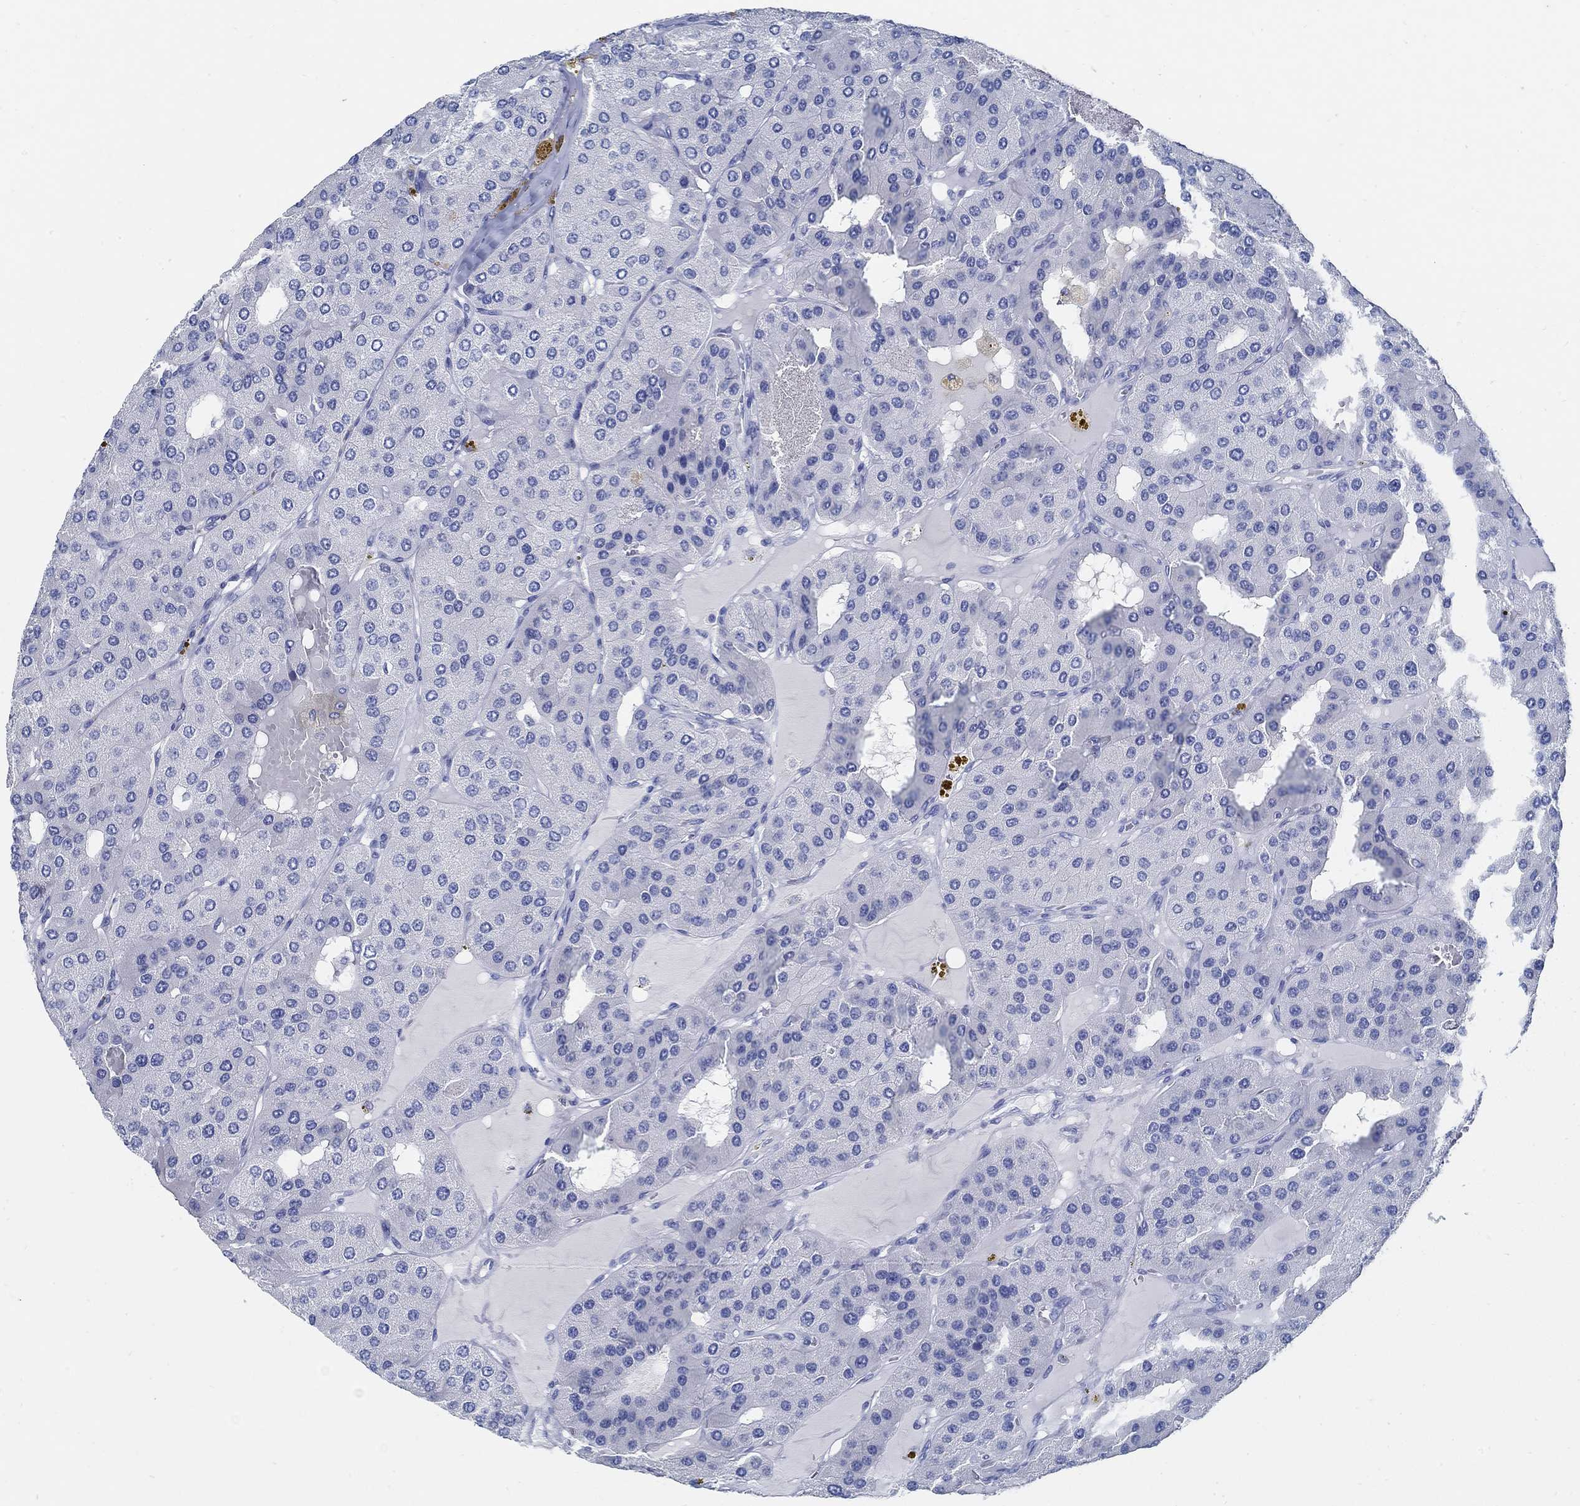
{"staining": {"intensity": "negative", "quantity": "none", "location": "none"}, "tissue": "parathyroid gland", "cell_type": "Glandular cells", "image_type": "normal", "snomed": [{"axis": "morphology", "description": "Normal tissue, NOS"}, {"axis": "morphology", "description": "Adenoma, NOS"}, {"axis": "topography", "description": "Parathyroid gland"}], "caption": "Glandular cells are negative for brown protein staining in normal parathyroid gland. (DAB immunohistochemistry (IHC) visualized using brightfield microscopy, high magnification).", "gene": "SLC45A1", "patient": {"sex": "female", "age": 86}}